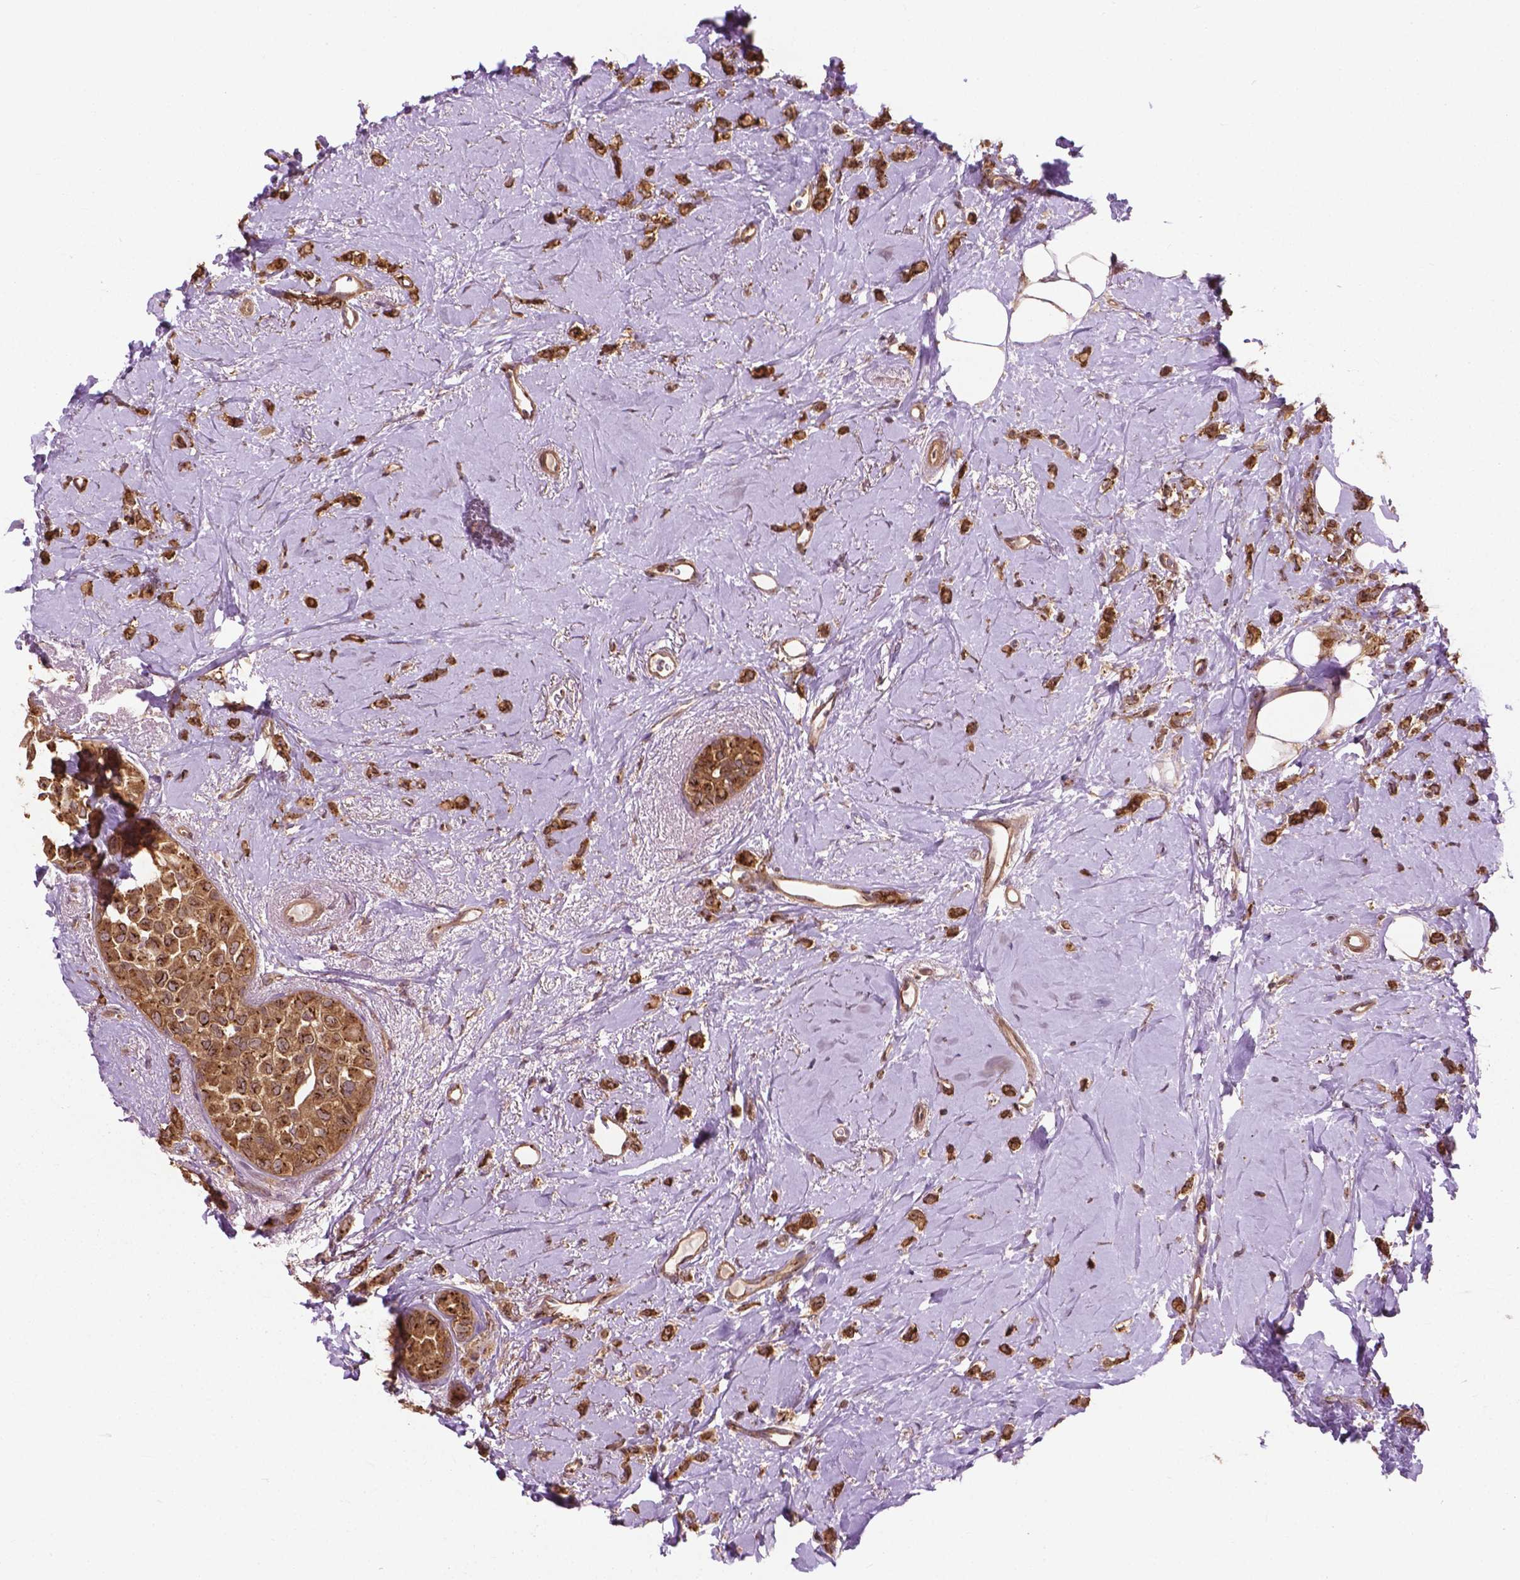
{"staining": {"intensity": "moderate", "quantity": ">75%", "location": "cytoplasmic/membranous"}, "tissue": "breast cancer", "cell_type": "Tumor cells", "image_type": "cancer", "snomed": [{"axis": "morphology", "description": "Lobular carcinoma"}, {"axis": "topography", "description": "Breast"}], "caption": "This image reveals breast lobular carcinoma stained with immunohistochemistry to label a protein in brown. The cytoplasmic/membranous of tumor cells show moderate positivity for the protein. Nuclei are counter-stained blue.", "gene": "PPP1CB", "patient": {"sex": "female", "age": 66}}